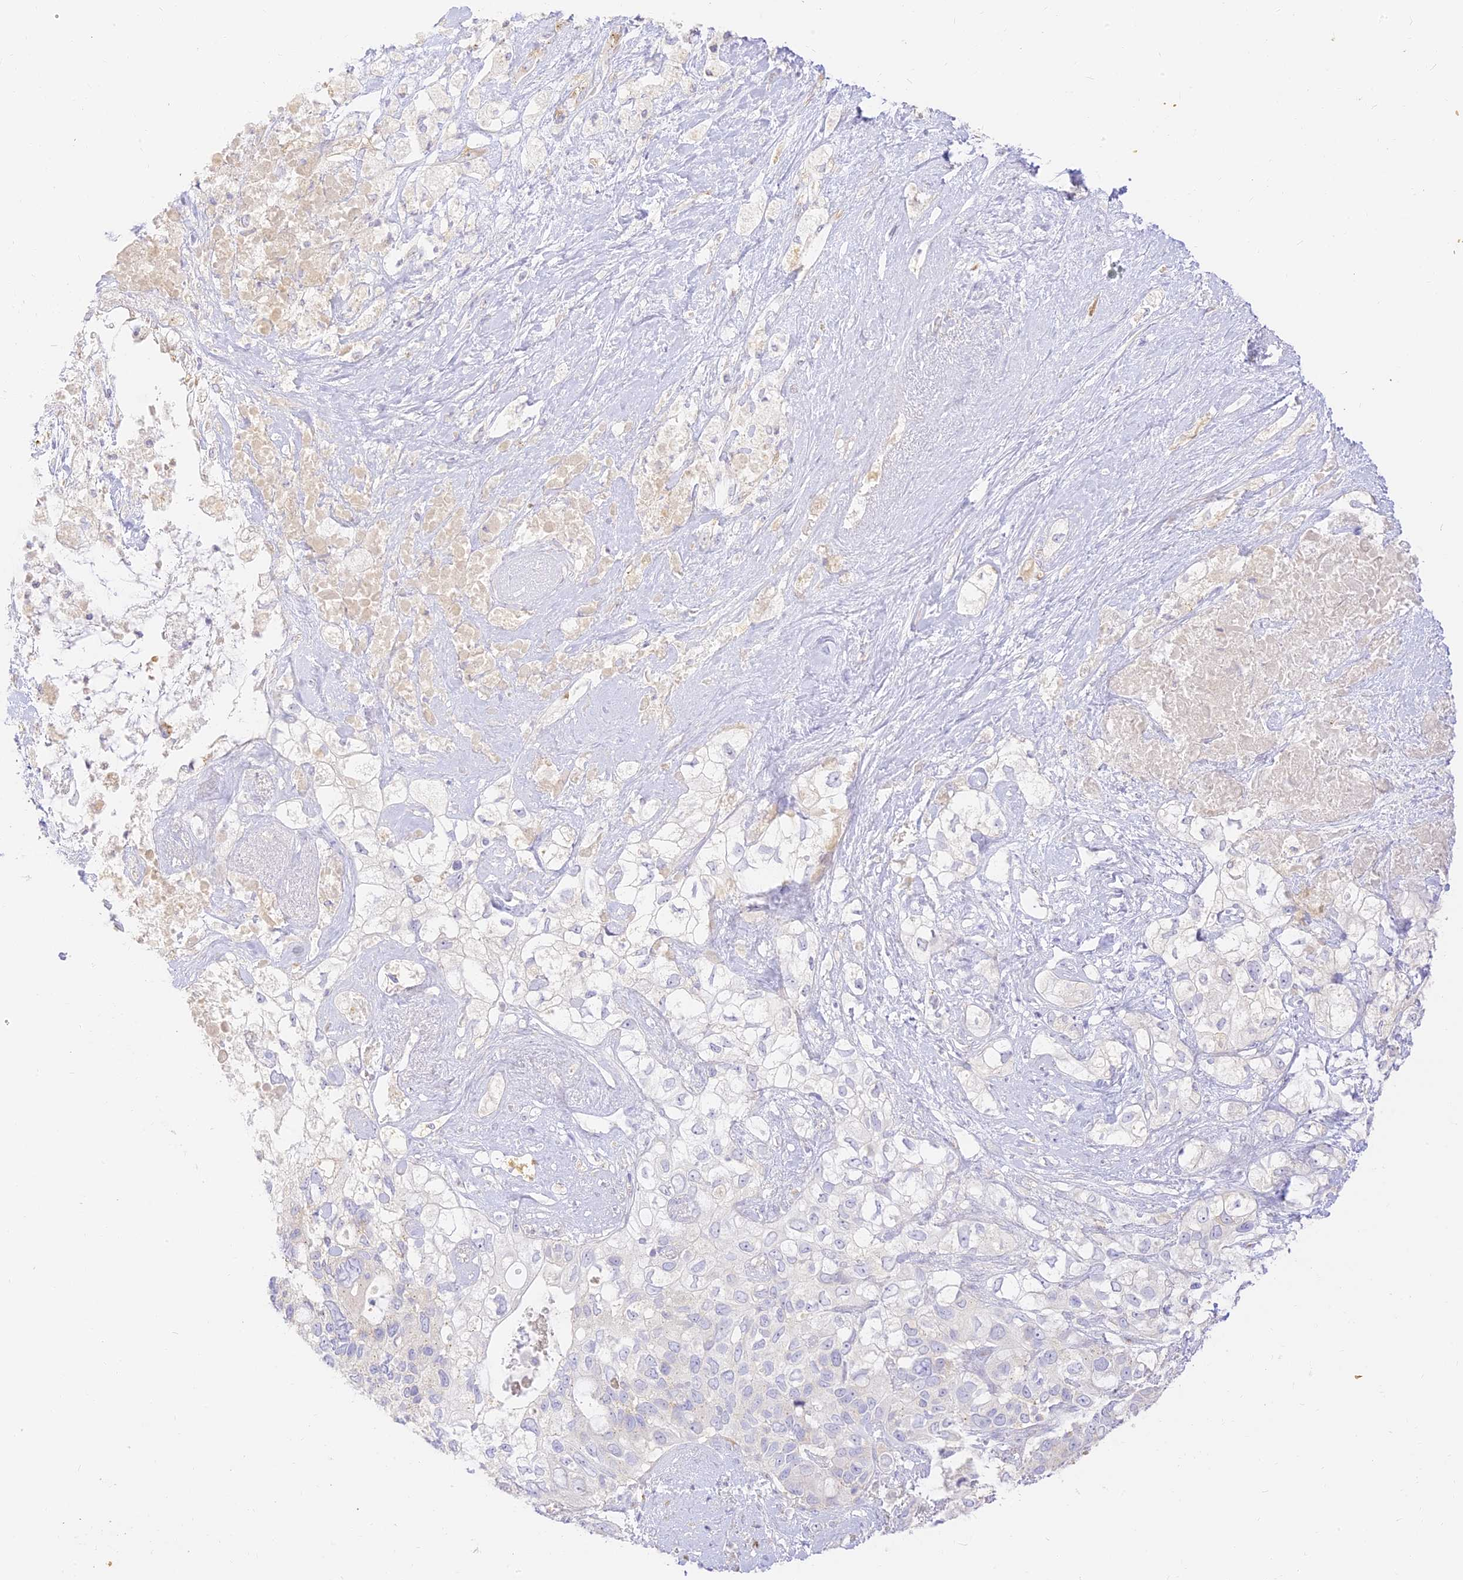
{"staining": {"intensity": "negative", "quantity": "none", "location": "none"}, "tissue": "pancreatic cancer", "cell_type": "Tumor cells", "image_type": "cancer", "snomed": [{"axis": "morphology", "description": "Adenocarcinoma, NOS"}, {"axis": "topography", "description": "Pancreas"}], "caption": "Immunohistochemistry (IHC) micrograph of neoplastic tissue: human pancreatic cancer stained with DAB (3,3'-diaminobenzidine) displays no significant protein positivity in tumor cells.", "gene": "SEC13", "patient": {"sex": "female", "age": 56}}